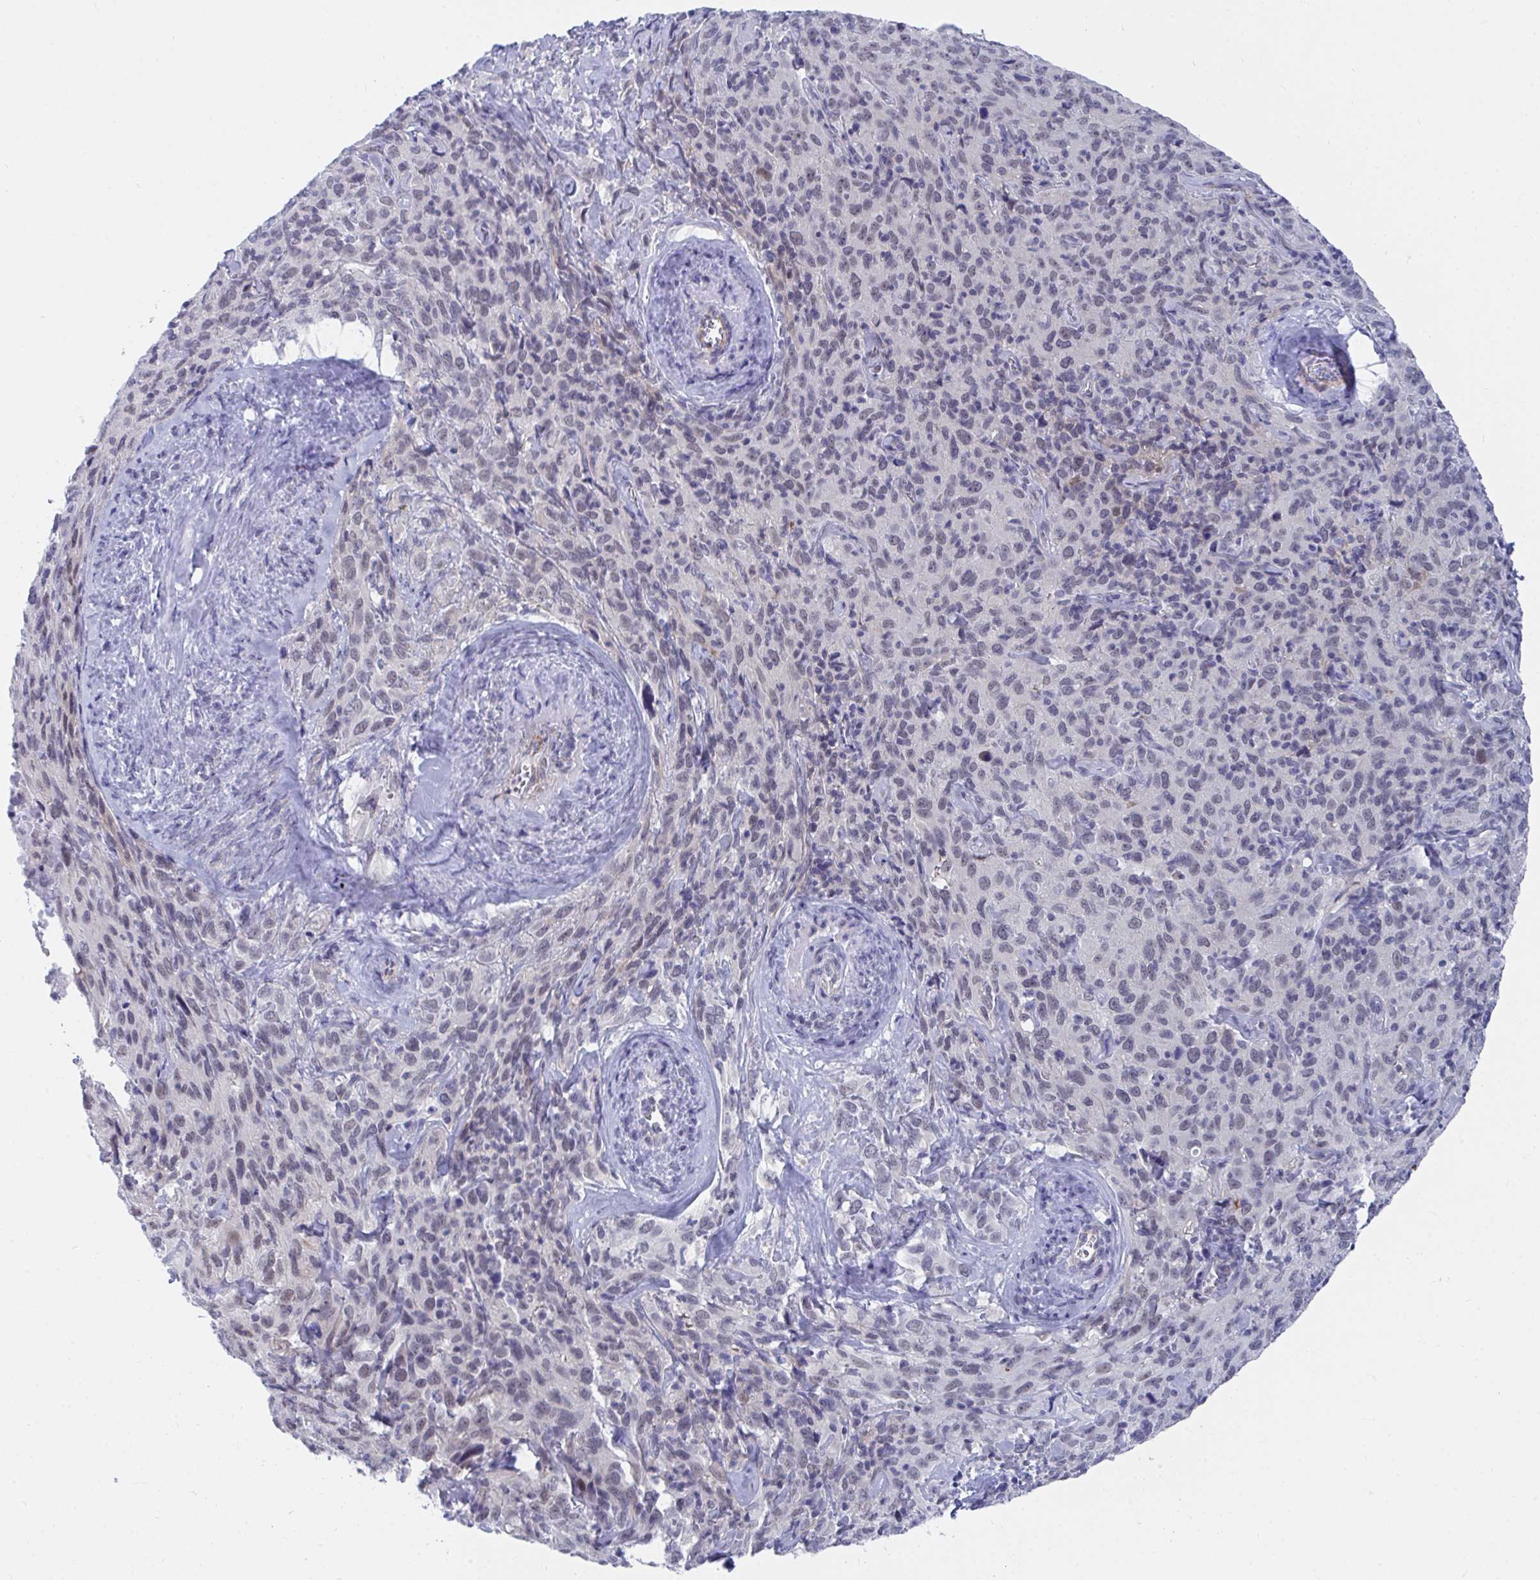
{"staining": {"intensity": "weak", "quantity": "25%-75%", "location": "nuclear"}, "tissue": "cervical cancer", "cell_type": "Tumor cells", "image_type": "cancer", "snomed": [{"axis": "morphology", "description": "Normal tissue, NOS"}, {"axis": "morphology", "description": "Squamous cell carcinoma, NOS"}, {"axis": "topography", "description": "Cervix"}], "caption": "Immunohistochemistry (IHC) (DAB) staining of cervical cancer reveals weak nuclear protein staining in approximately 25%-75% of tumor cells.", "gene": "DAOA", "patient": {"sex": "female", "age": 51}}